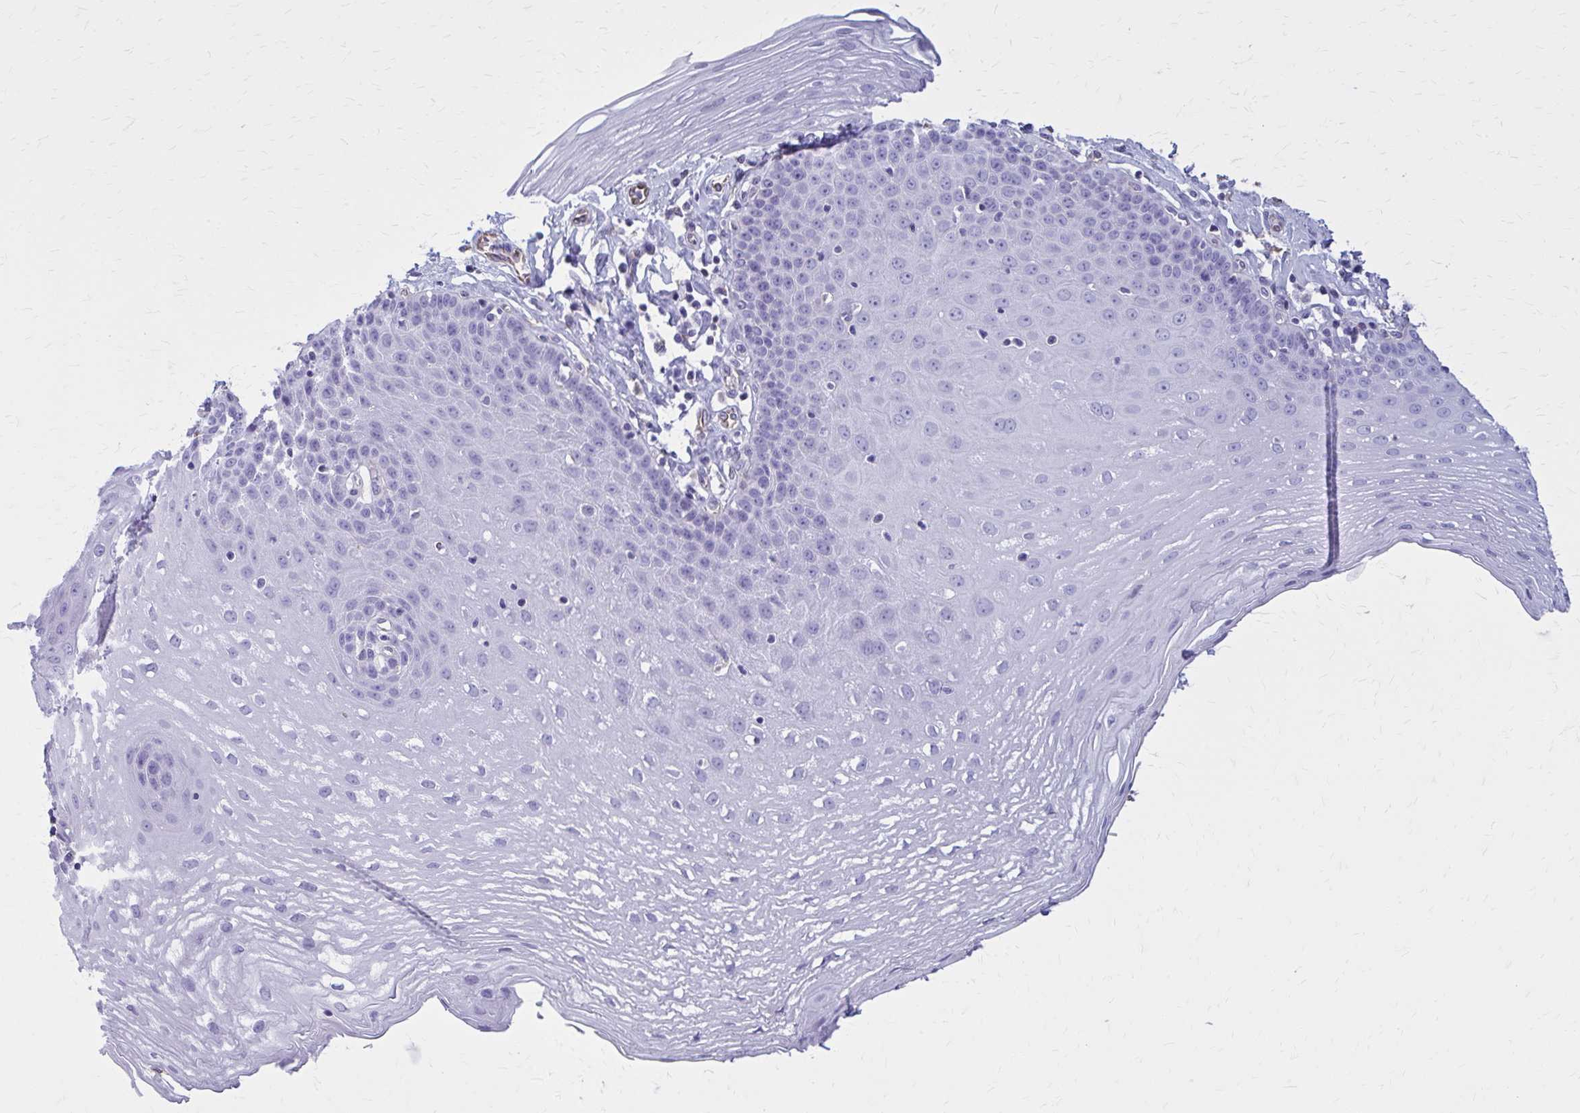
{"staining": {"intensity": "negative", "quantity": "none", "location": "none"}, "tissue": "esophagus", "cell_type": "Squamous epithelial cells", "image_type": "normal", "snomed": [{"axis": "morphology", "description": "Normal tissue, NOS"}, {"axis": "topography", "description": "Esophagus"}], "caption": "An IHC image of unremarkable esophagus is shown. There is no staining in squamous epithelial cells of esophagus.", "gene": "GFAP", "patient": {"sex": "female", "age": 81}}